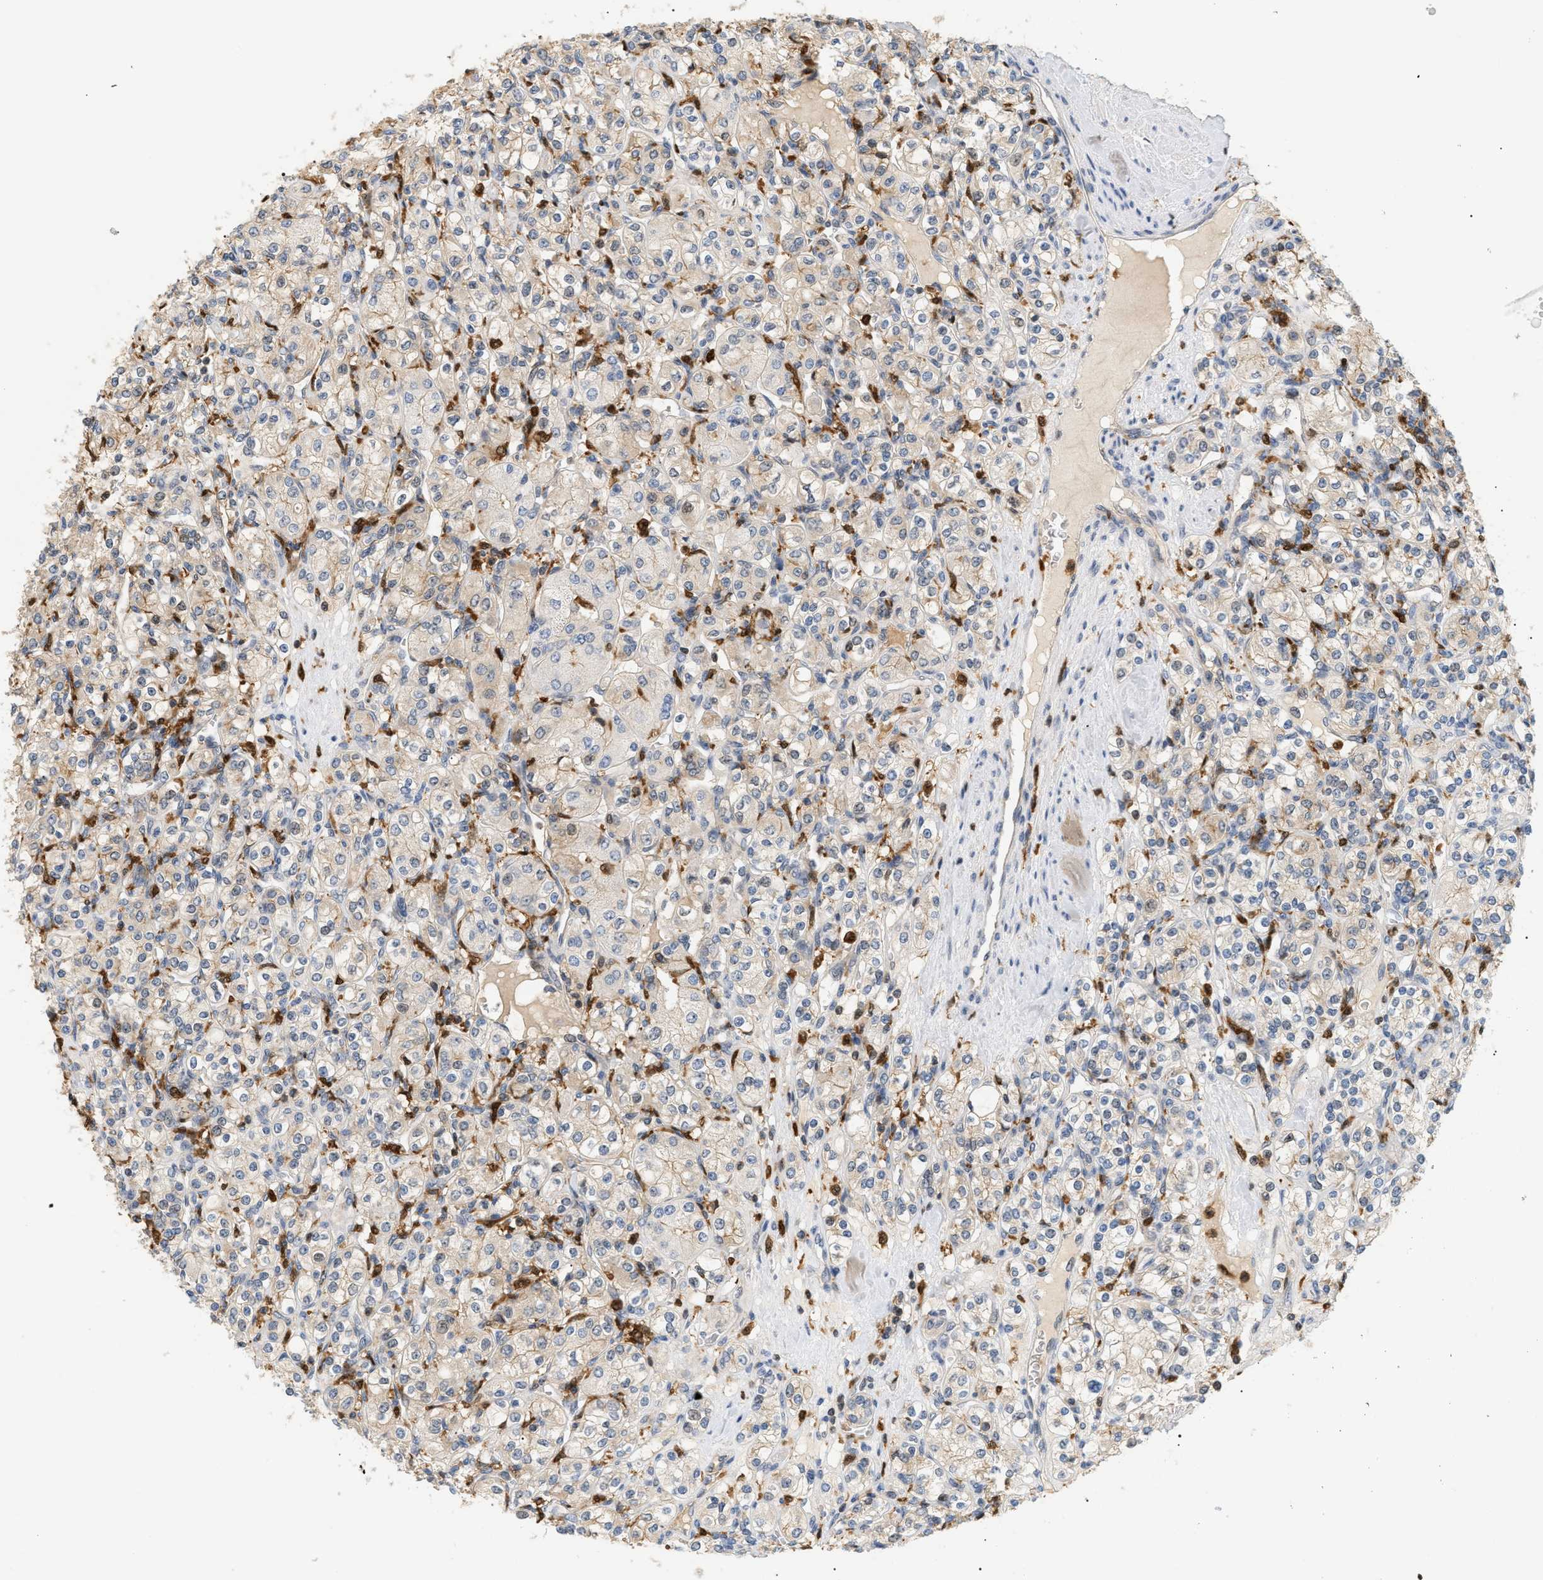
{"staining": {"intensity": "weak", "quantity": "<25%", "location": "cytoplasmic/membranous"}, "tissue": "renal cancer", "cell_type": "Tumor cells", "image_type": "cancer", "snomed": [{"axis": "morphology", "description": "Adenocarcinoma, NOS"}, {"axis": "topography", "description": "Kidney"}], "caption": "The micrograph shows no significant positivity in tumor cells of renal cancer.", "gene": "PYCARD", "patient": {"sex": "male", "age": 77}}